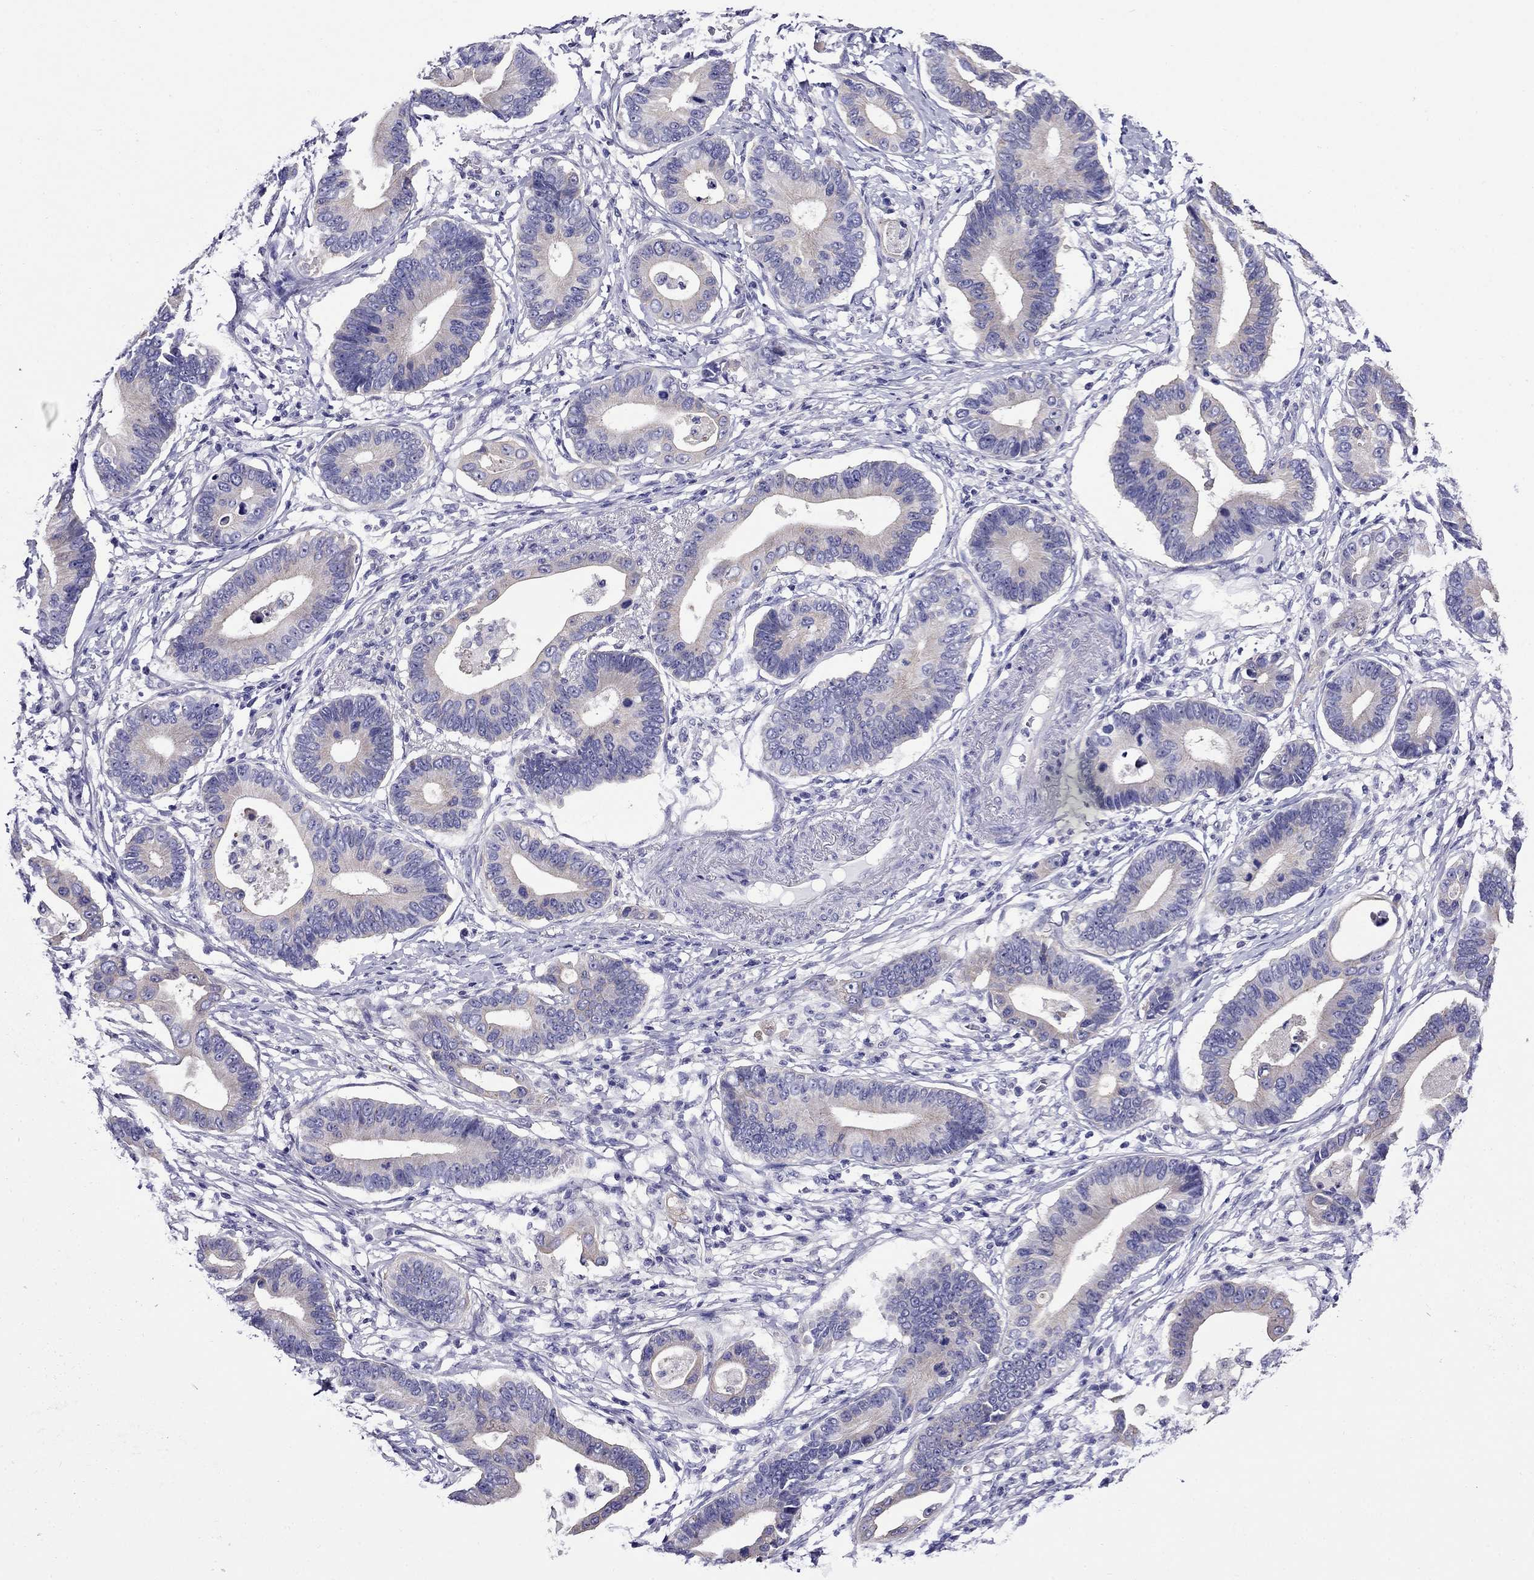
{"staining": {"intensity": "weak", "quantity": ">75%", "location": "cytoplasmic/membranous"}, "tissue": "stomach cancer", "cell_type": "Tumor cells", "image_type": "cancer", "snomed": [{"axis": "morphology", "description": "Adenocarcinoma, NOS"}, {"axis": "topography", "description": "Stomach"}], "caption": "High-magnification brightfield microscopy of adenocarcinoma (stomach) stained with DAB (3,3'-diaminobenzidine) (brown) and counterstained with hematoxylin (blue). tumor cells exhibit weak cytoplasmic/membranous staining is appreciated in about>75% of cells.", "gene": "SCG2", "patient": {"sex": "male", "age": 84}}